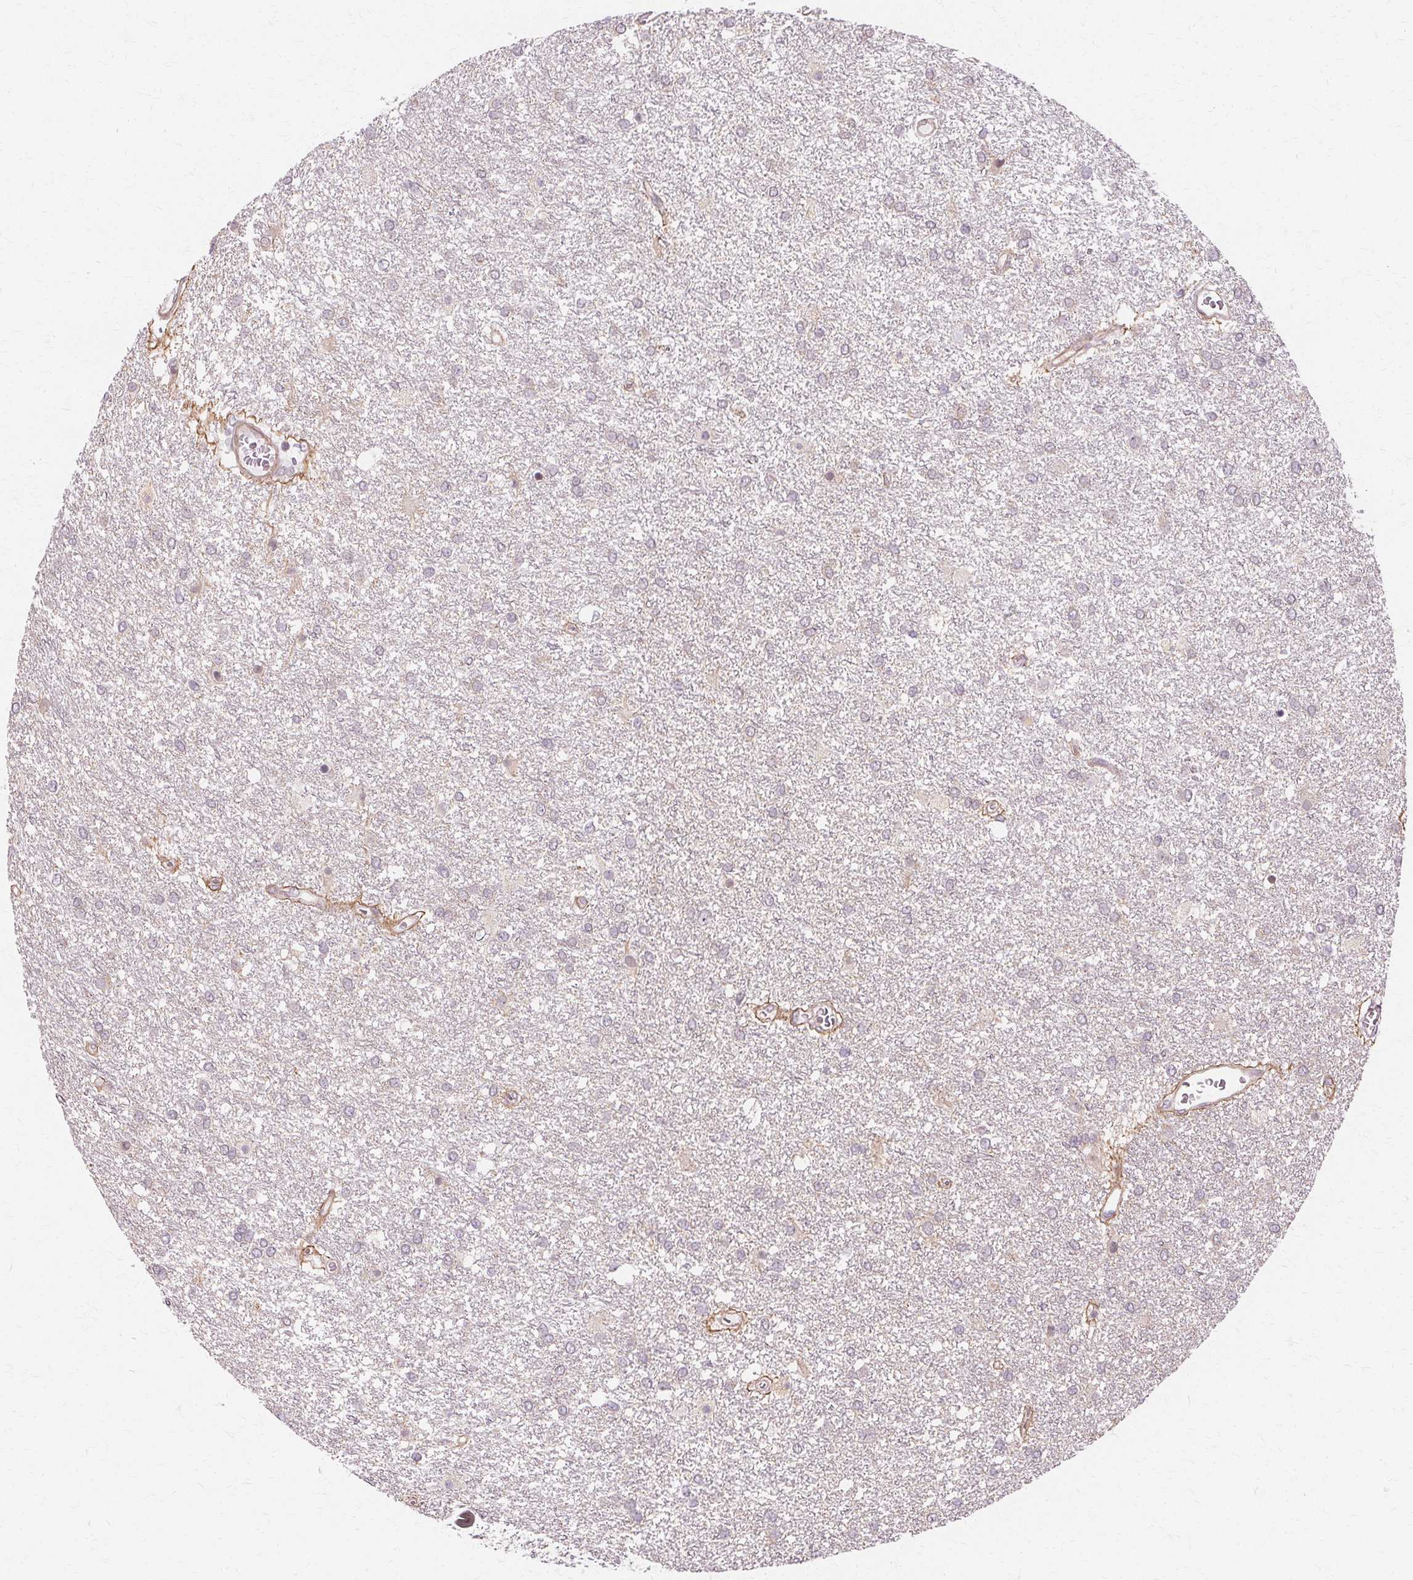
{"staining": {"intensity": "negative", "quantity": "none", "location": "none"}, "tissue": "glioma", "cell_type": "Tumor cells", "image_type": "cancer", "snomed": [{"axis": "morphology", "description": "Glioma, malignant, High grade"}, {"axis": "topography", "description": "Brain"}], "caption": "Photomicrograph shows no protein staining in tumor cells of malignant glioma (high-grade) tissue.", "gene": "USP8", "patient": {"sex": "female", "age": 61}}